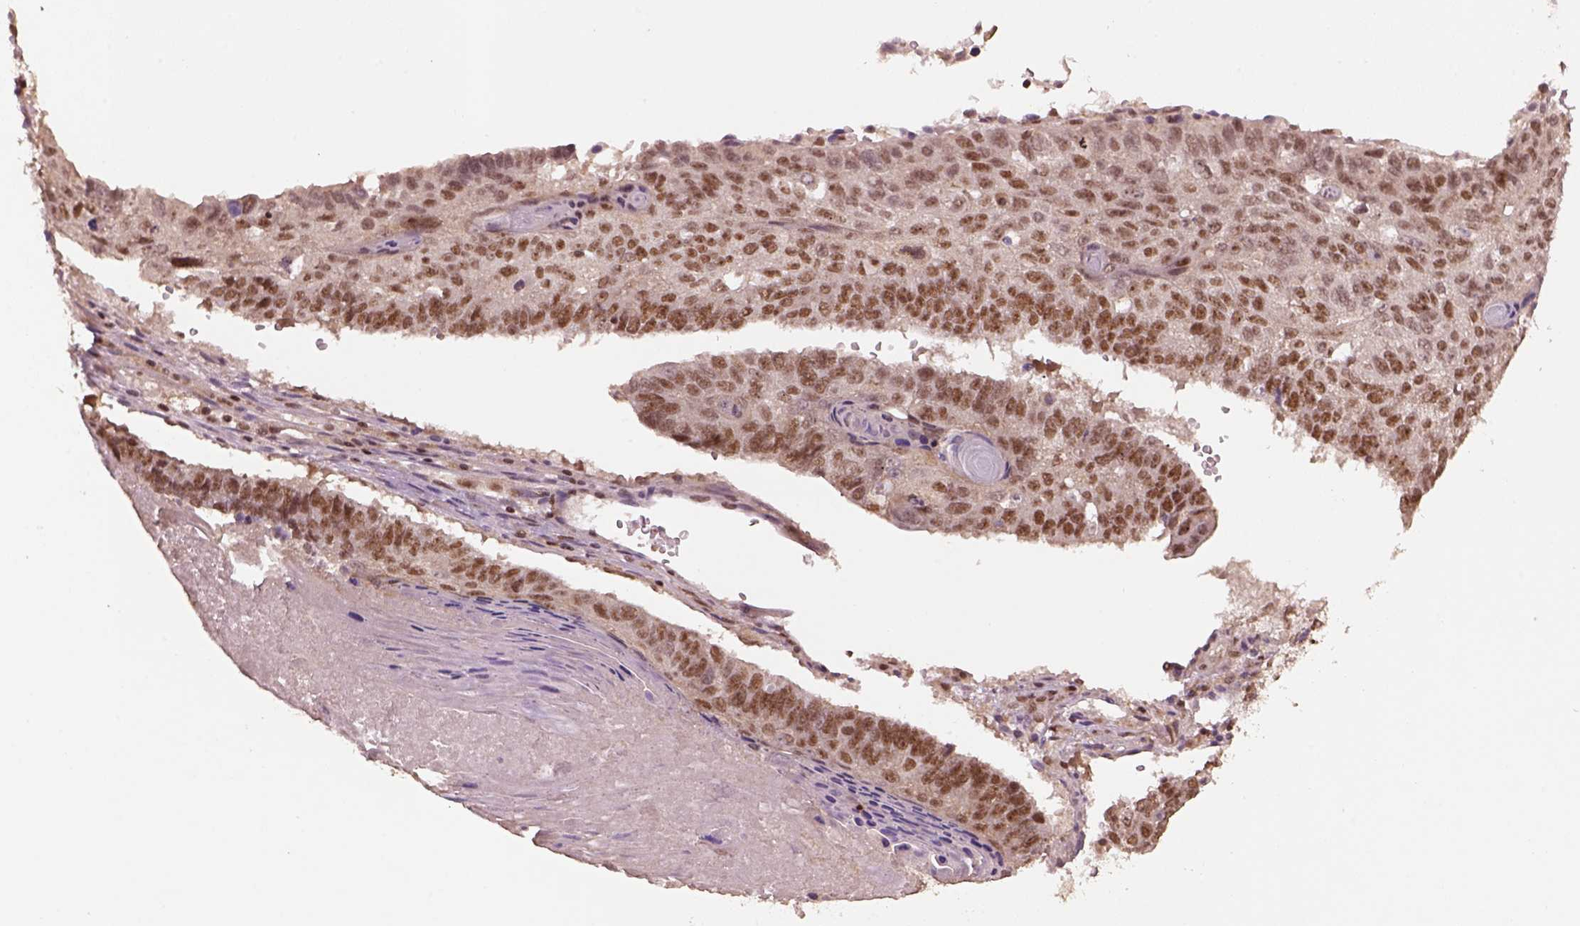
{"staining": {"intensity": "moderate", "quantity": ">75%", "location": "nuclear"}, "tissue": "lung cancer", "cell_type": "Tumor cells", "image_type": "cancer", "snomed": [{"axis": "morphology", "description": "Squamous cell carcinoma, NOS"}, {"axis": "topography", "description": "Lung"}], "caption": "Brown immunohistochemical staining in human lung cancer (squamous cell carcinoma) exhibits moderate nuclear staining in about >75% of tumor cells. The protein of interest is stained brown, and the nuclei are stained in blue (DAB IHC with brightfield microscopy, high magnification).", "gene": "BRD9", "patient": {"sex": "male", "age": 73}}